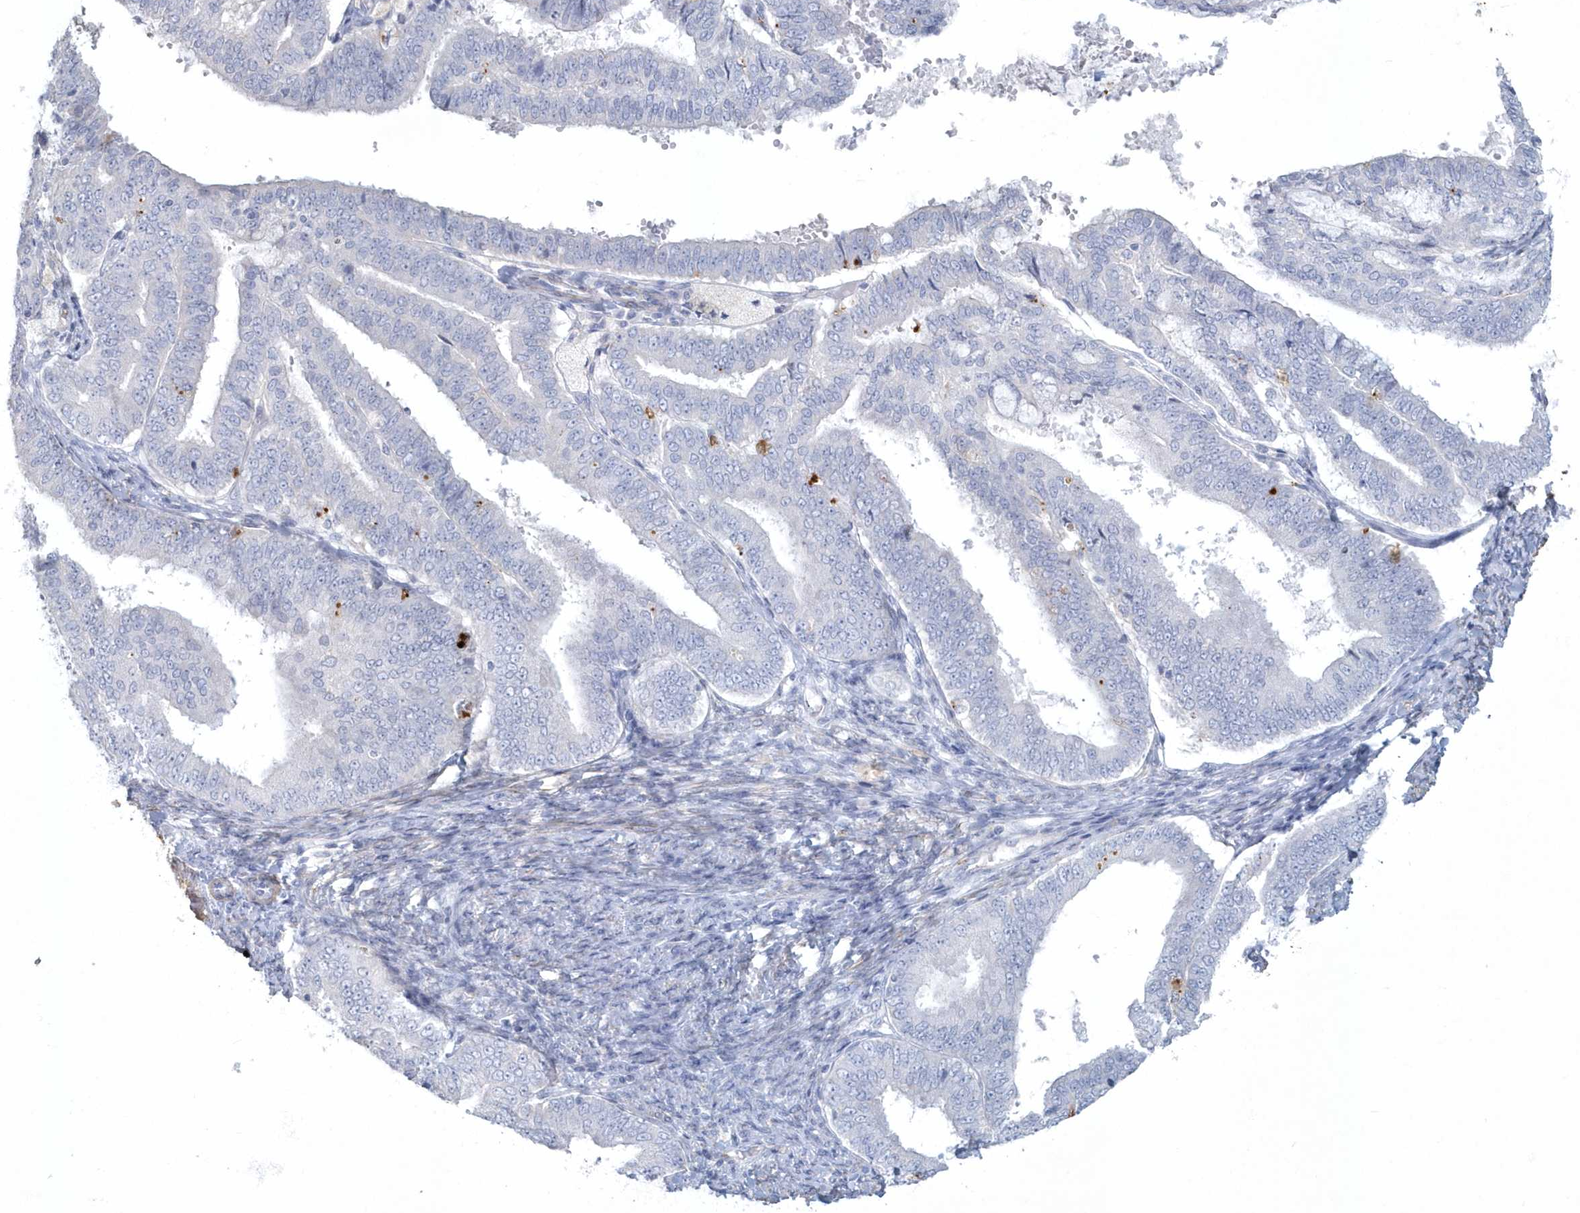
{"staining": {"intensity": "negative", "quantity": "none", "location": "none"}, "tissue": "endometrial cancer", "cell_type": "Tumor cells", "image_type": "cancer", "snomed": [{"axis": "morphology", "description": "Adenocarcinoma, NOS"}, {"axis": "topography", "description": "Endometrium"}], "caption": "Immunohistochemistry (IHC) micrograph of human endometrial adenocarcinoma stained for a protein (brown), which demonstrates no positivity in tumor cells.", "gene": "MYOT", "patient": {"sex": "female", "age": 63}}